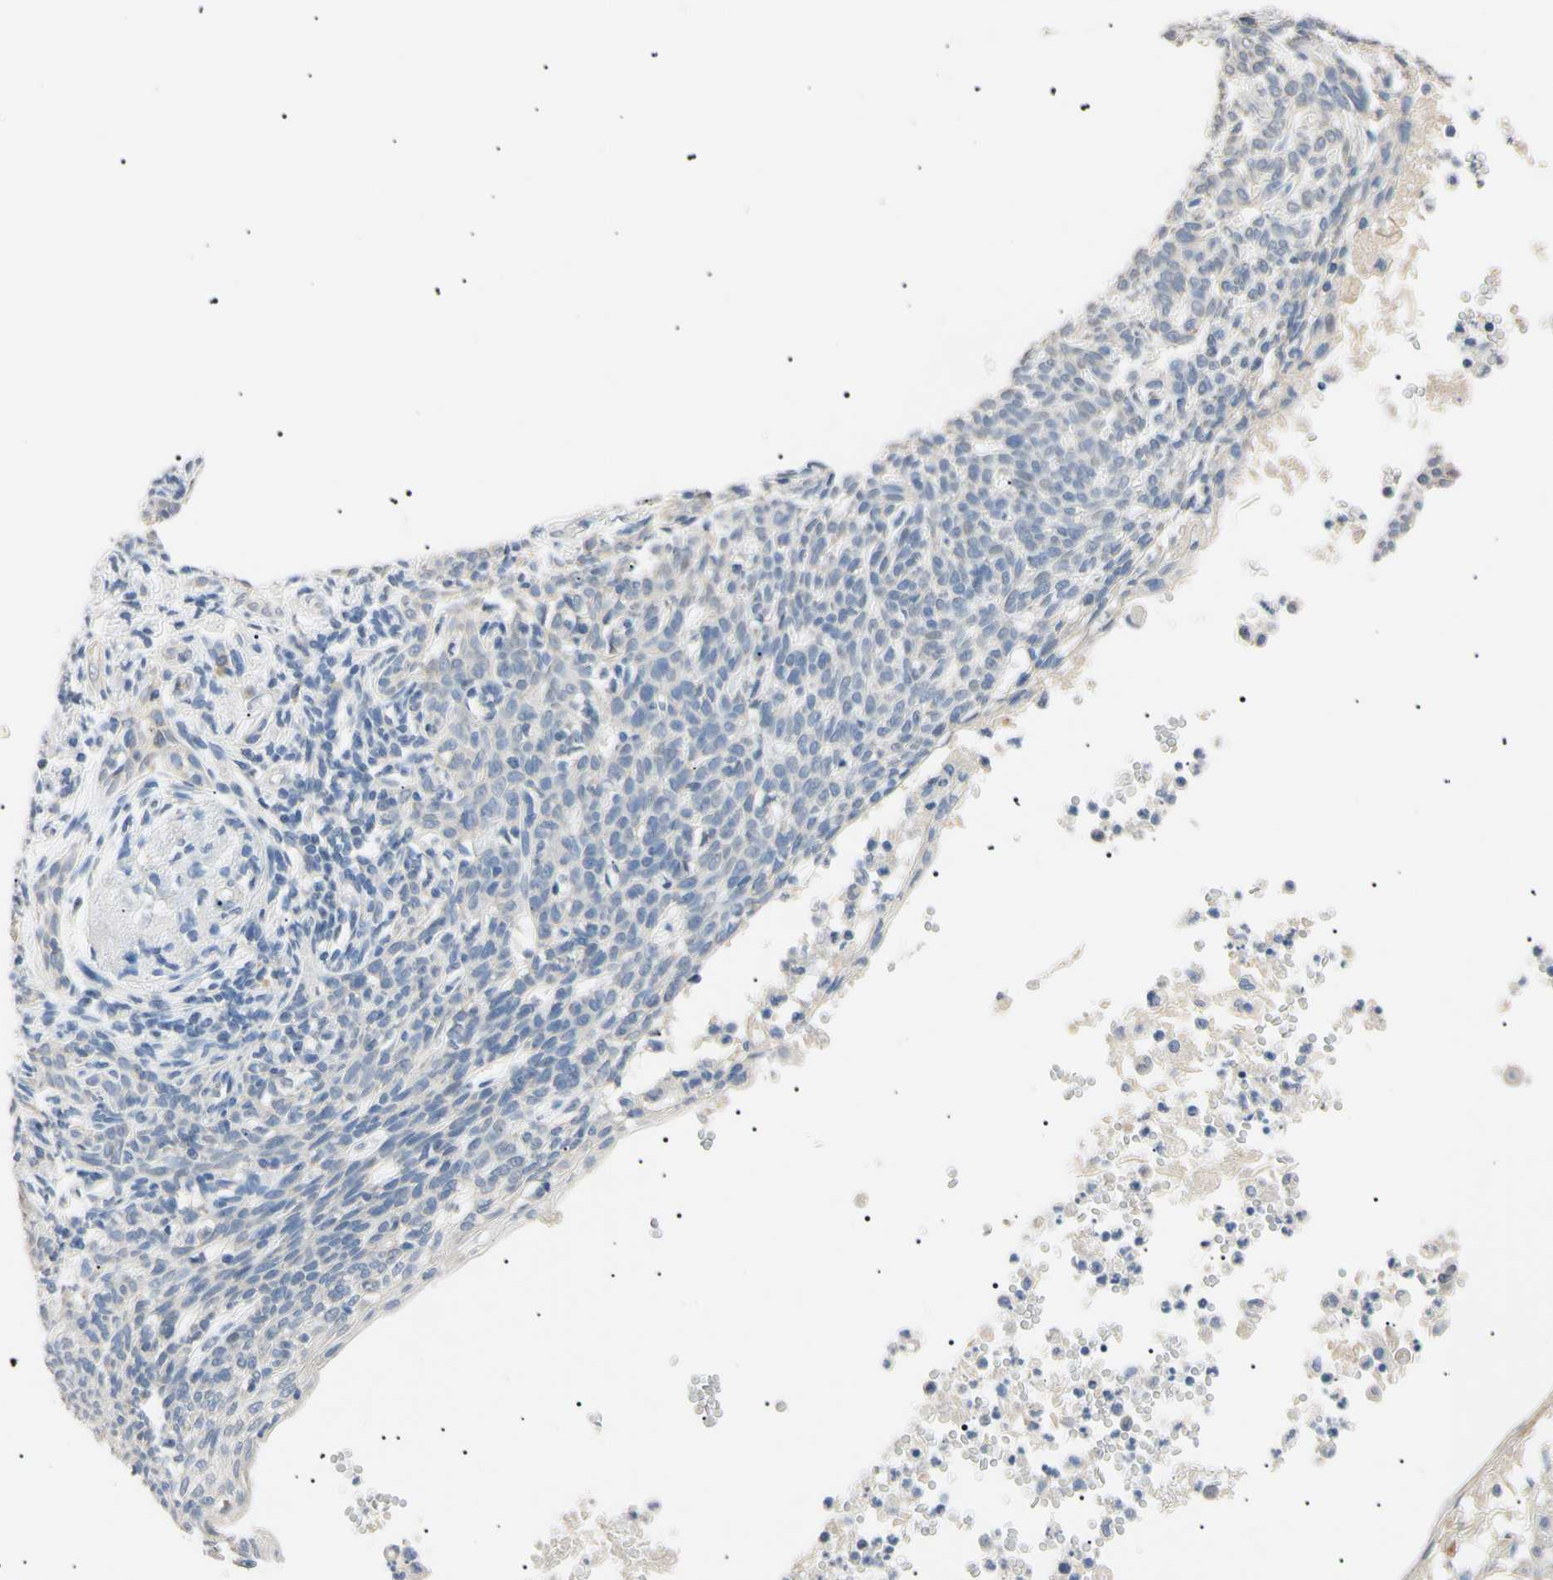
{"staining": {"intensity": "negative", "quantity": "none", "location": "none"}, "tissue": "skin cancer", "cell_type": "Tumor cells", "image_type": "cancer", "snomed": [{"axis": "morphology", "description": "Normal tissue, NOS"}, {"axis": "morphology", "description": "Basal cell carcinoma"}, {"axis": "topography", "description": "Skin"}], "caption": "The histopathology image exhibits no staining of tumor cells in basal cell carcinoma (skin).", "gene": "CGB3", "patient": {"sex": "male", "age": 87}}